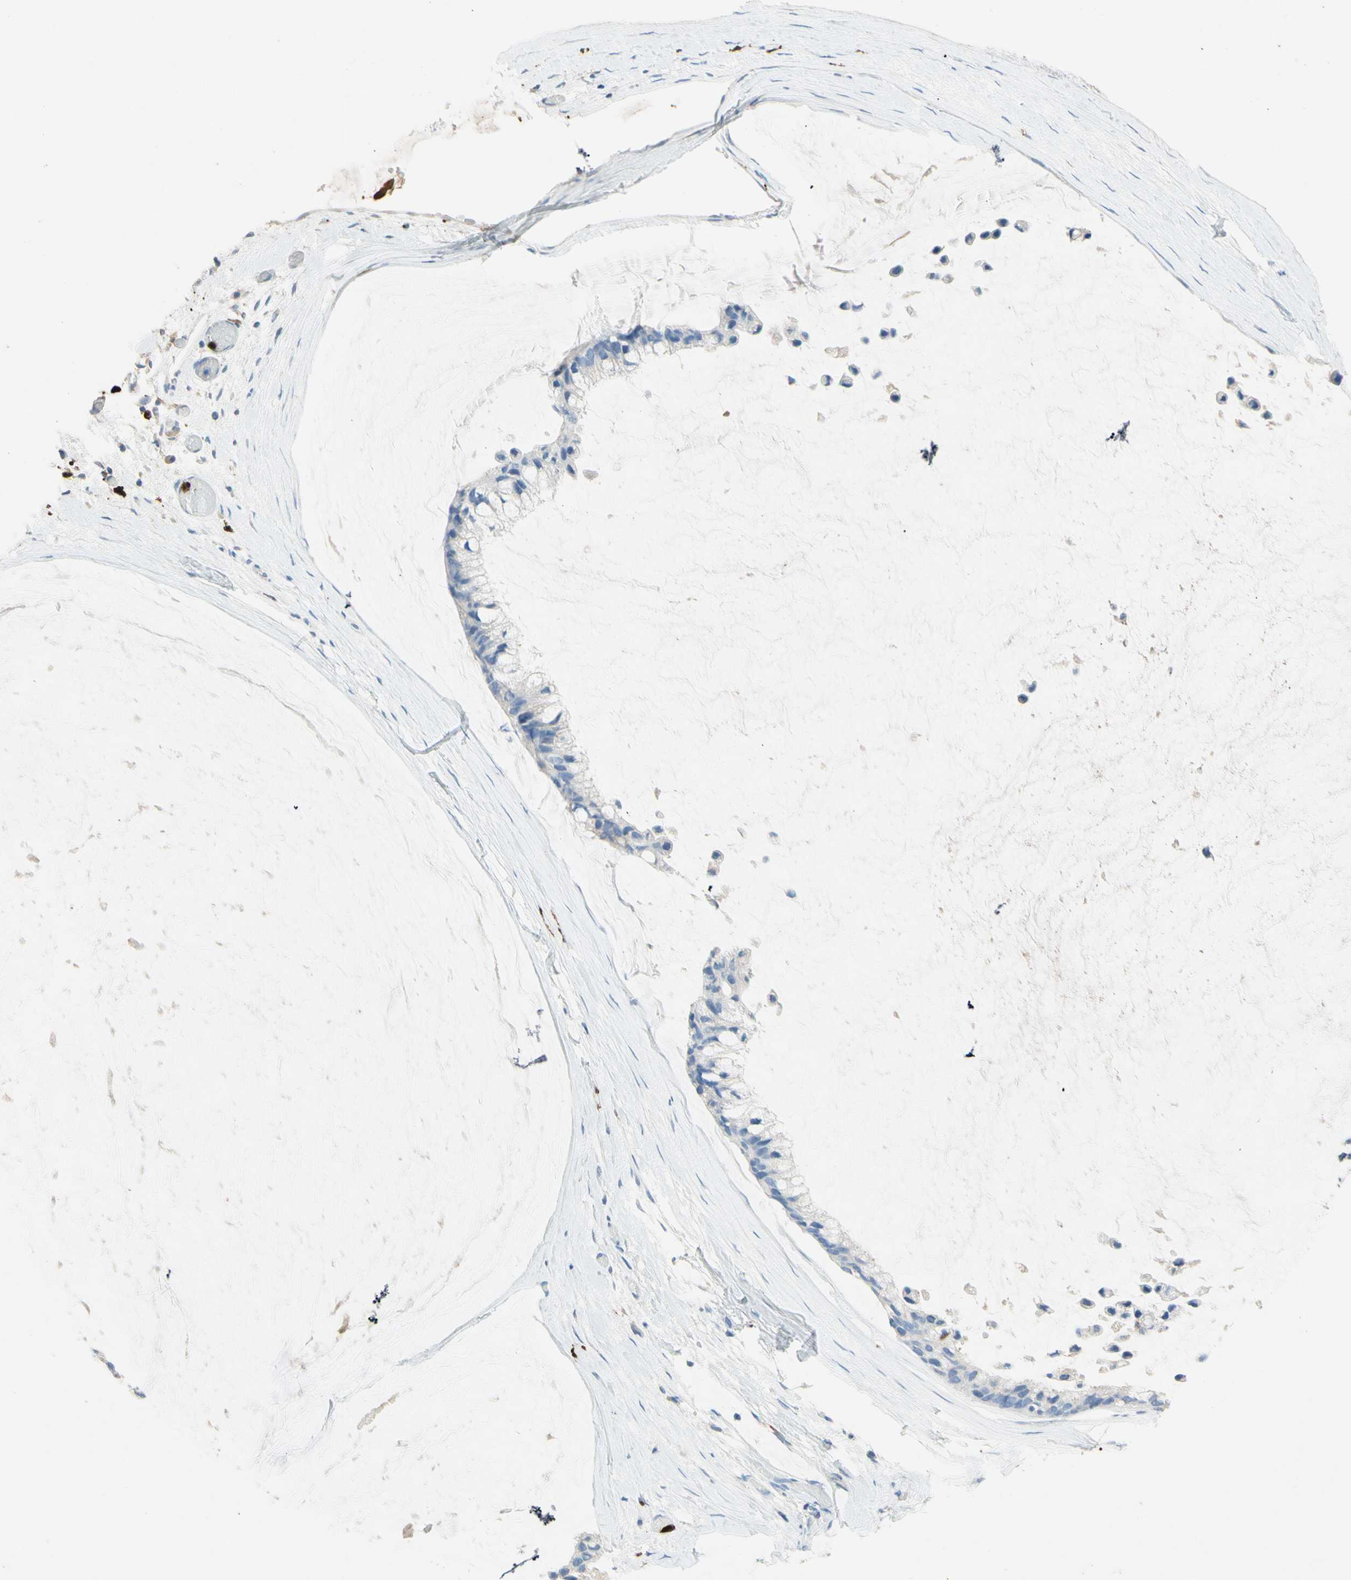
{"staining": {"intensity": "negative", "quantity": "none", "location": "none"}, "tissue": "ovarian cancer", "cell_type": "Tumor cells", "image_type": "cancer", "snomed": [{"axis": "morphology", "description": "Cystadenocarcinoma, mucinous, NOS"}, {"axis": "topography", "description": "Ovary"}], "caption": "This is an immunohistochemistry histopathology image of human mucinous cystadenocarcinoma (ovarian). There is no staining in tumor cells.", "gene": "NFKBIZ", "patient": {"sex": "female", "age": 39}}